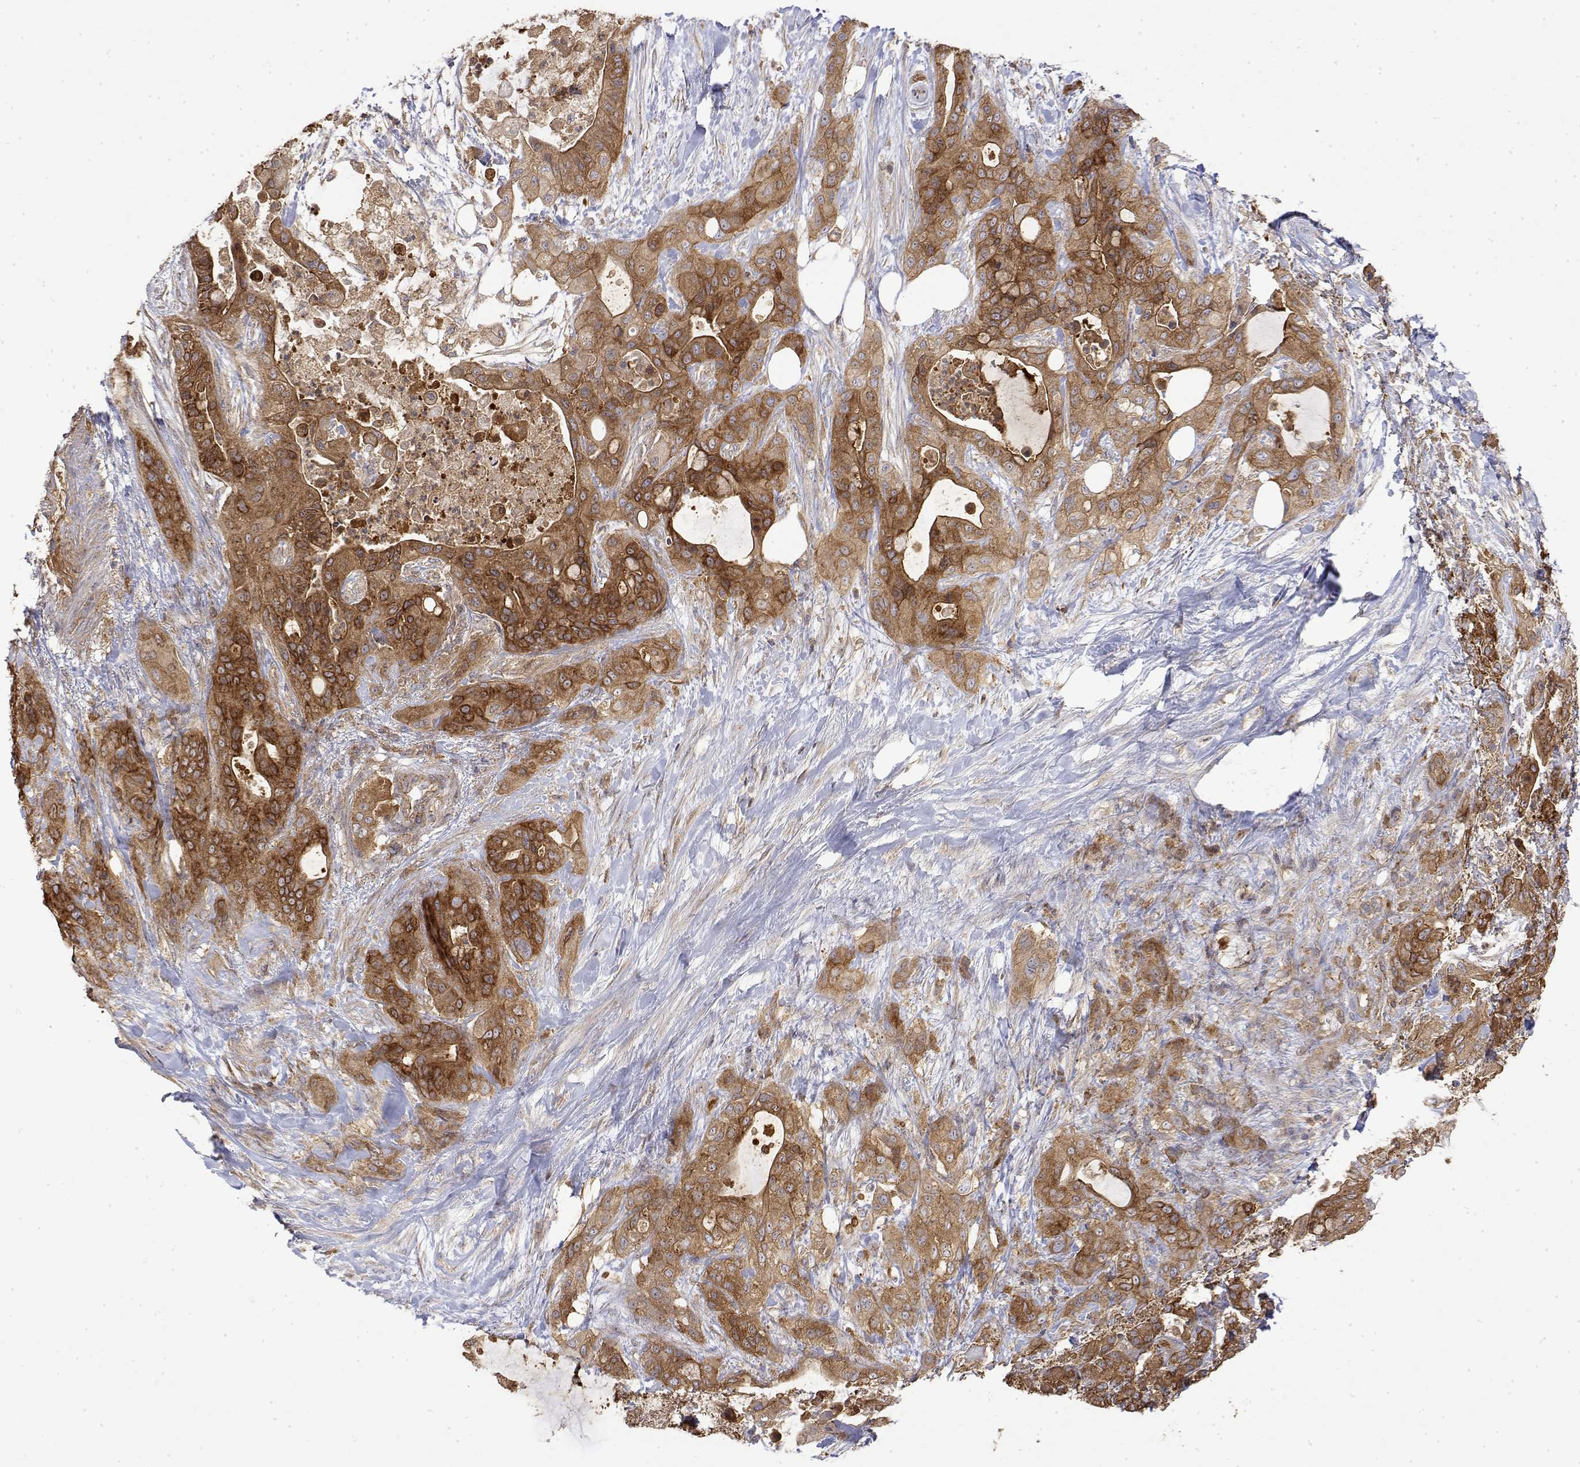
{"staining": {"intensity": "strong", "quantity": ">75%", "location": "cytoplasmic/membranous"}, "tissue": "pancreatic cancer", "cell_type": "Tumor cells", "image_type": "cancer", "snomed": [{"axis": "morphology", "description": "Adenocarcinoma, NOS"}, {"axis": "topography", "description": "Pancreas"}], "caption": "Pancreatic cancer (adenocarcinoma) stained with immunohistochemistry (IHC) exhibits strong cytoplasmic/membranous positivity in approximately >75% of tumor cells.", "gene": "PACSIN2", "patient": {"sex": "male", "age": 71}}